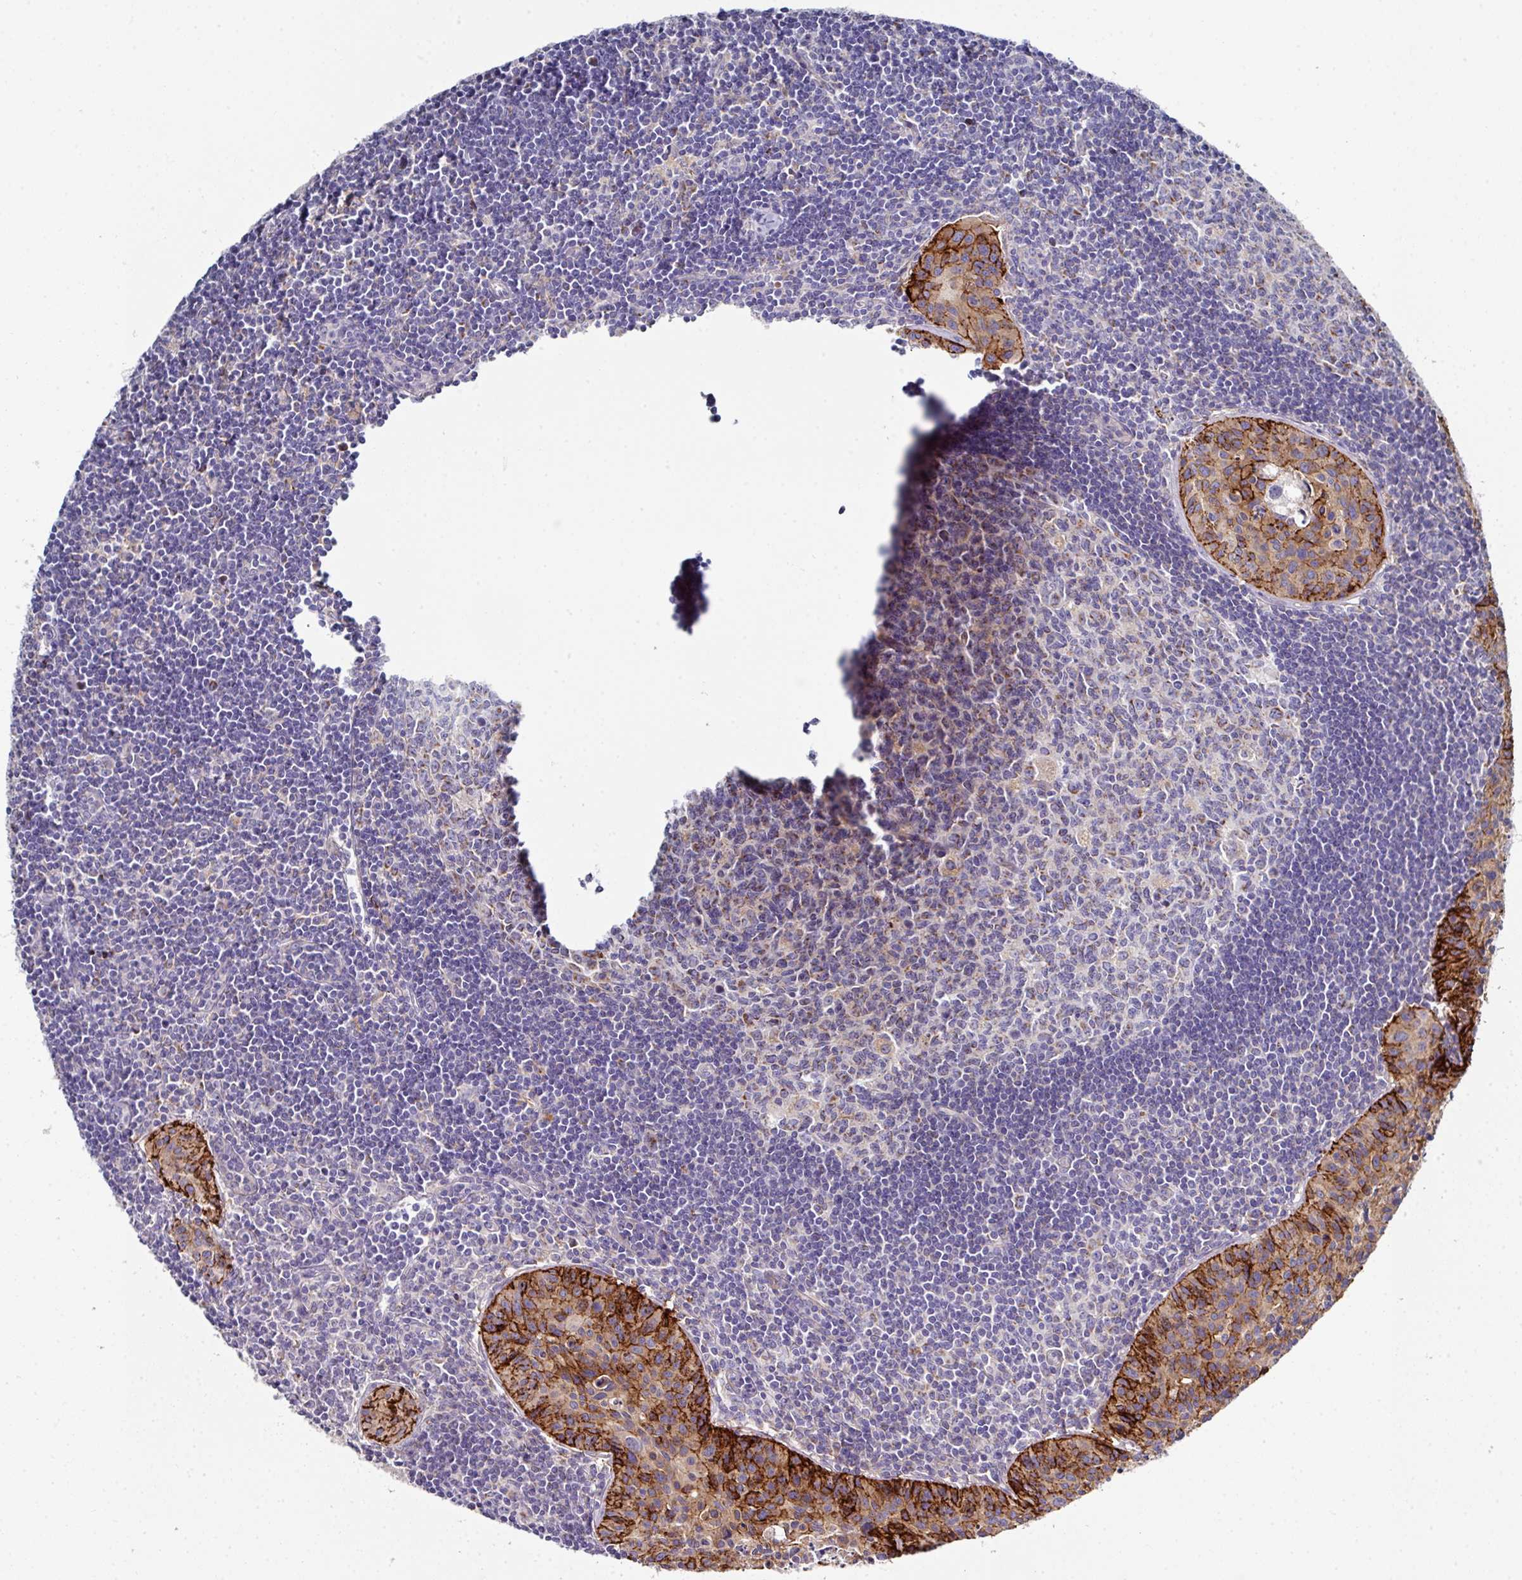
{"staining": {"intensity": "weak", "quantity": "25%-75%", "location": "cytoplasmic/membranous"}, "tissue": "lymph node", "cell_type": "Germinal center cells", "image_type": "normal", "snomed": [{"axis": "morphology", "description": "Normal tissue, NOS"}, {"axis": "topography", "description": "Lymph node"}], "caption": "Unremarkable lymph node reveals weak cytoplasmic/membranous expression in approximately 25%-75% of germinal center cells, visualized by immunohistochemistry.", "gene": "CLDN1", "patient": {"sex": "female", "age": 29}}